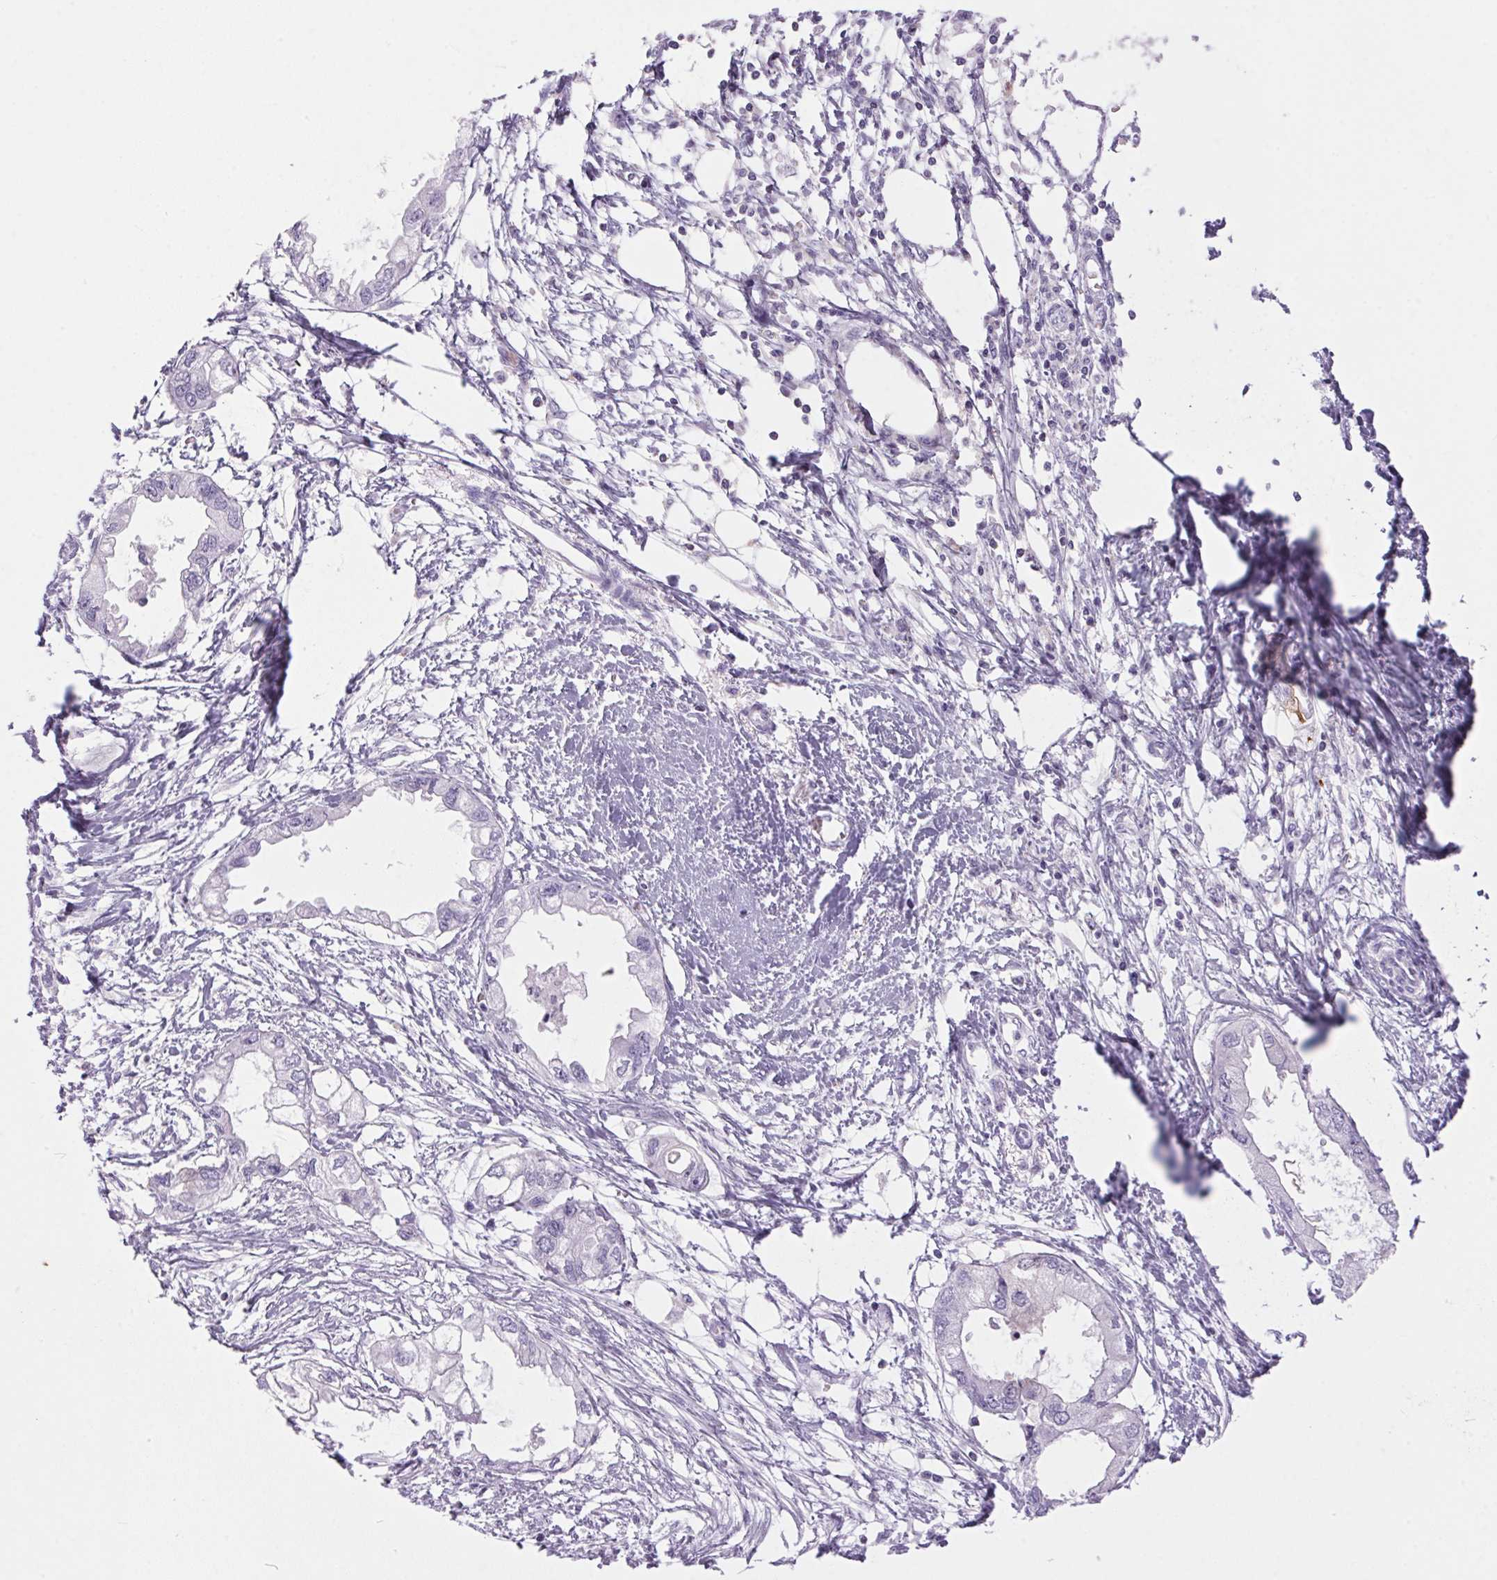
{"staining": {"intensity": "negative", "quantity": "none", "location": "none"}, "tissue": "endometrial cancer", "cell_type": "Tumor cells", "image_type": "cancer", "snomed": [{"axis": "morphology", "description": "Adenocarcinoma, NOS"}, {"axis": "morphology", "description": "Adenocarcinoma, metastatic, NOS"}, {"axis": "topography", "description": "Adipose tissue"}, {"axis": "topography", "description": "Endometrium"}], "caption": "DAB immunohistochemical staining of human metastatic adenocarcinoma (endometrial) demonstrates no significant positivity in tumor cells. The staining was performed using DAB (3,3'-diaminobenzidine) to visualize the protein expression in brown, while the nuclei were stained in blue with hematoxylin (Magnification: 20x).", "gene": "S100A2", "patient": {"sex": "female", "age": 67}}